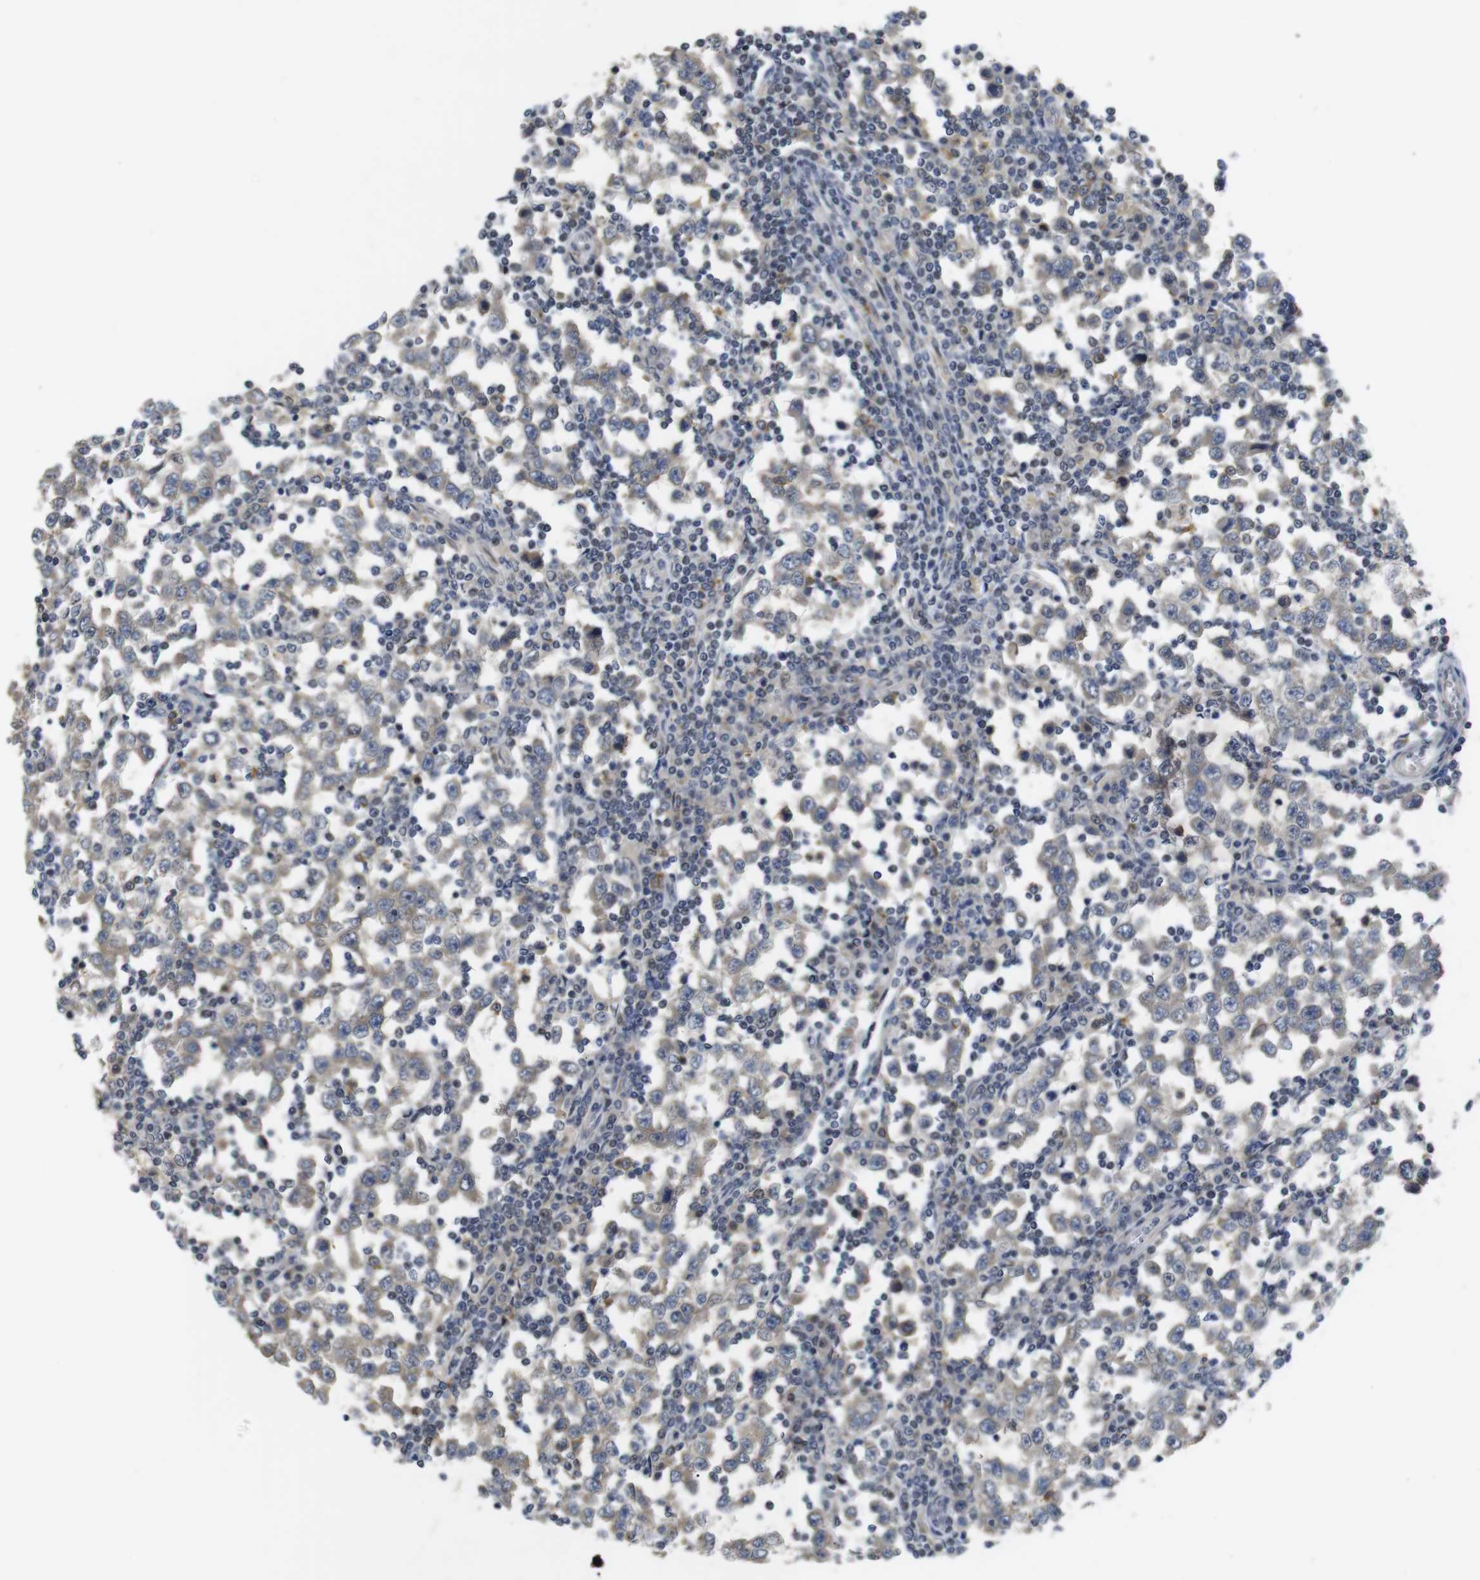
{"staining": {"intensity": "weak", "quantity": ">75%", "location": "cytoplasmic/membranous"}, "tissue": "testis cancer", "cell_type": "Tumor cells", "image_type": "cancer", "snomed": [{"axis": "morphology", "description": "Seminoma, NOS"}, {"axis": "topography", "description": "Testis"}], "caption": "Protein staining by immunohistochemistry (IHC) demonstrates weak cytoplasmic/membranous expression in about >75% of tumor cells in testis seminoma.", "gene": "FNTA", "patient": {"sex": "male", "age": 65}}